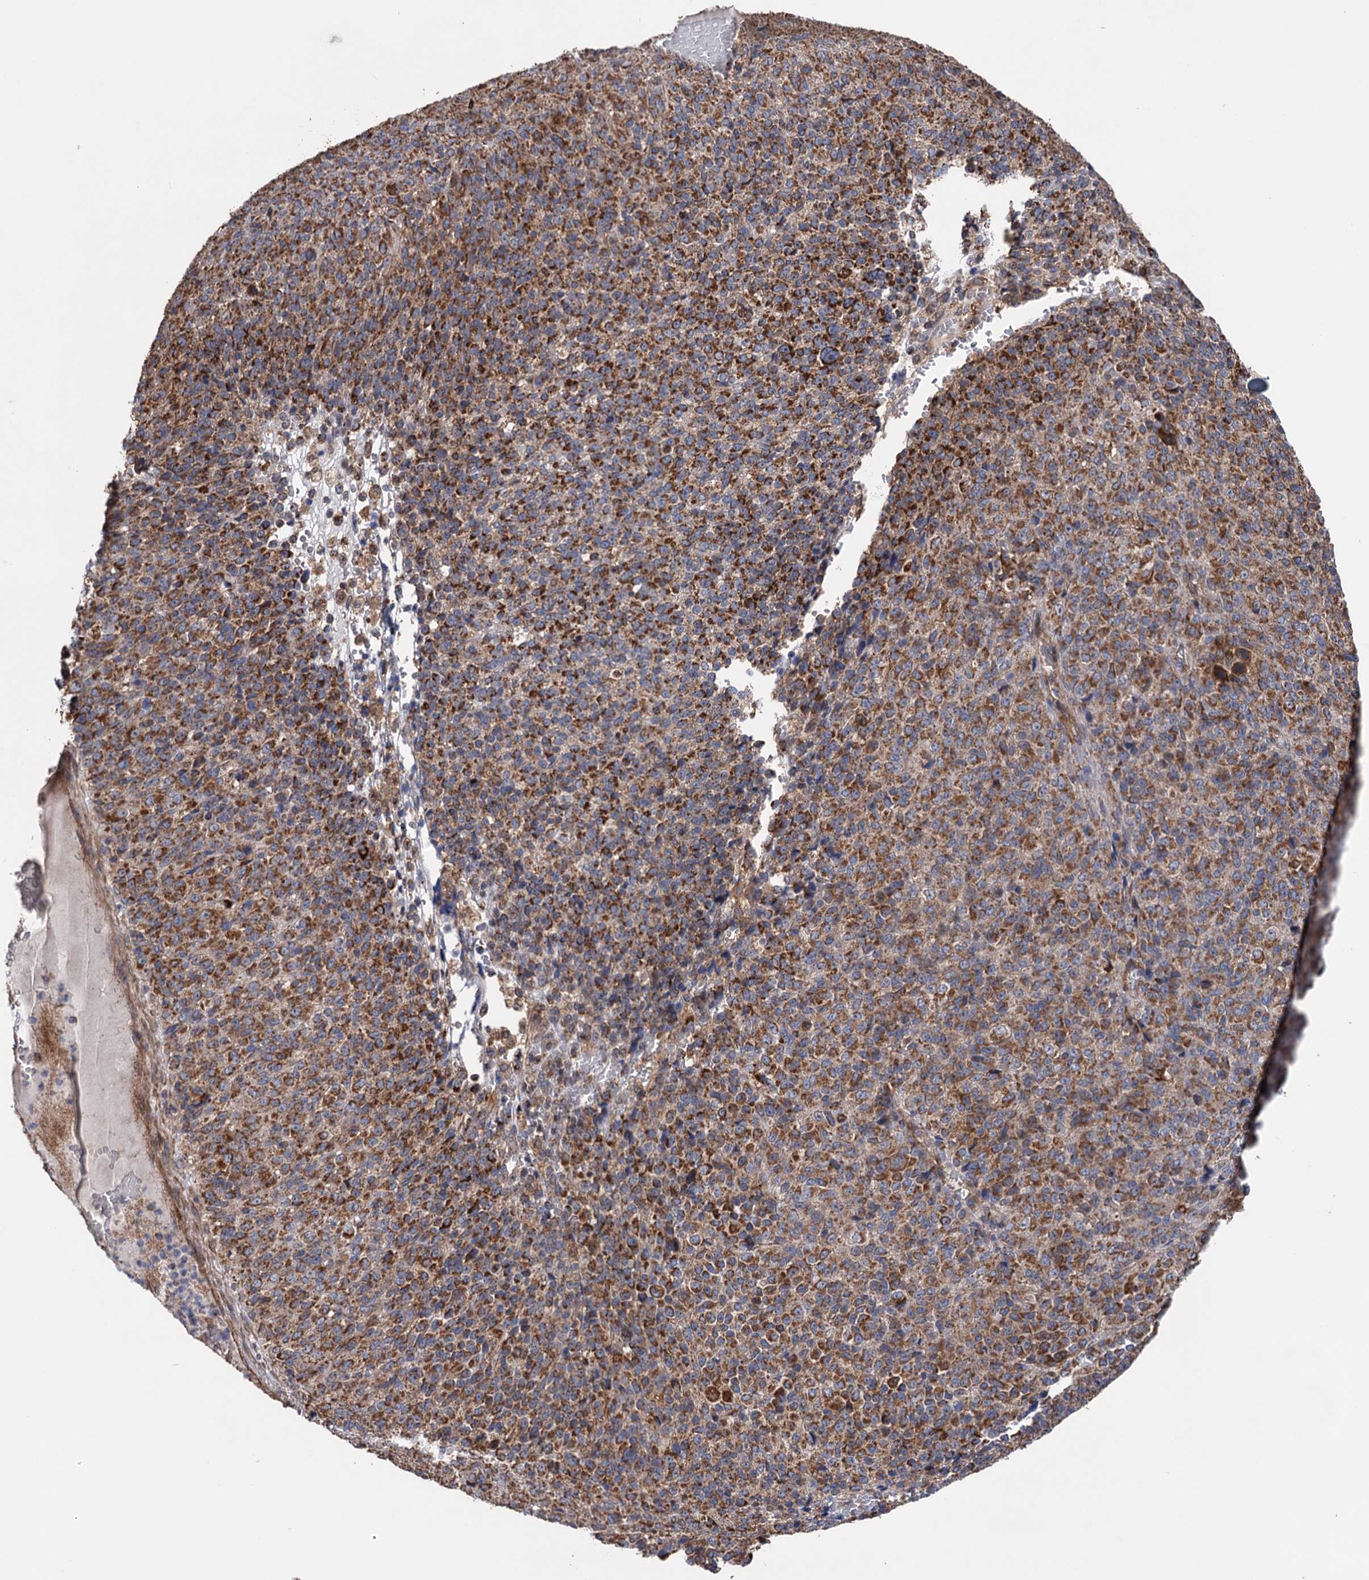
{"staining": {"intensity": "moderate", "quantity": ">75%", "location": "cytoplasmic/membranous"}, "tissue": "melanoma", "cell_type": "Tumor cells", "image_type": "cancer", "snomed": [{"axis": "morphology", "description": "Malignant melanoma, Metastatic site"}, {"axis": "topography", "description": "Brain"}], "caption": "Immunohistochemistry (IHC) staining of melanoma, which exhibits medium levels of moderate cytoplasmic/membranous positivity in about >75% of tumor cells indicating moderate cytoplasmic/membranous protein positivity. The staining was performed using DAB (3,3'-diaminobenzidine) (brown) for protein detection and nuclei were counterstained in hematoxylin (blue).", "gene": "SUCLA2", "patient": {"sex": "female", "age": 56}}